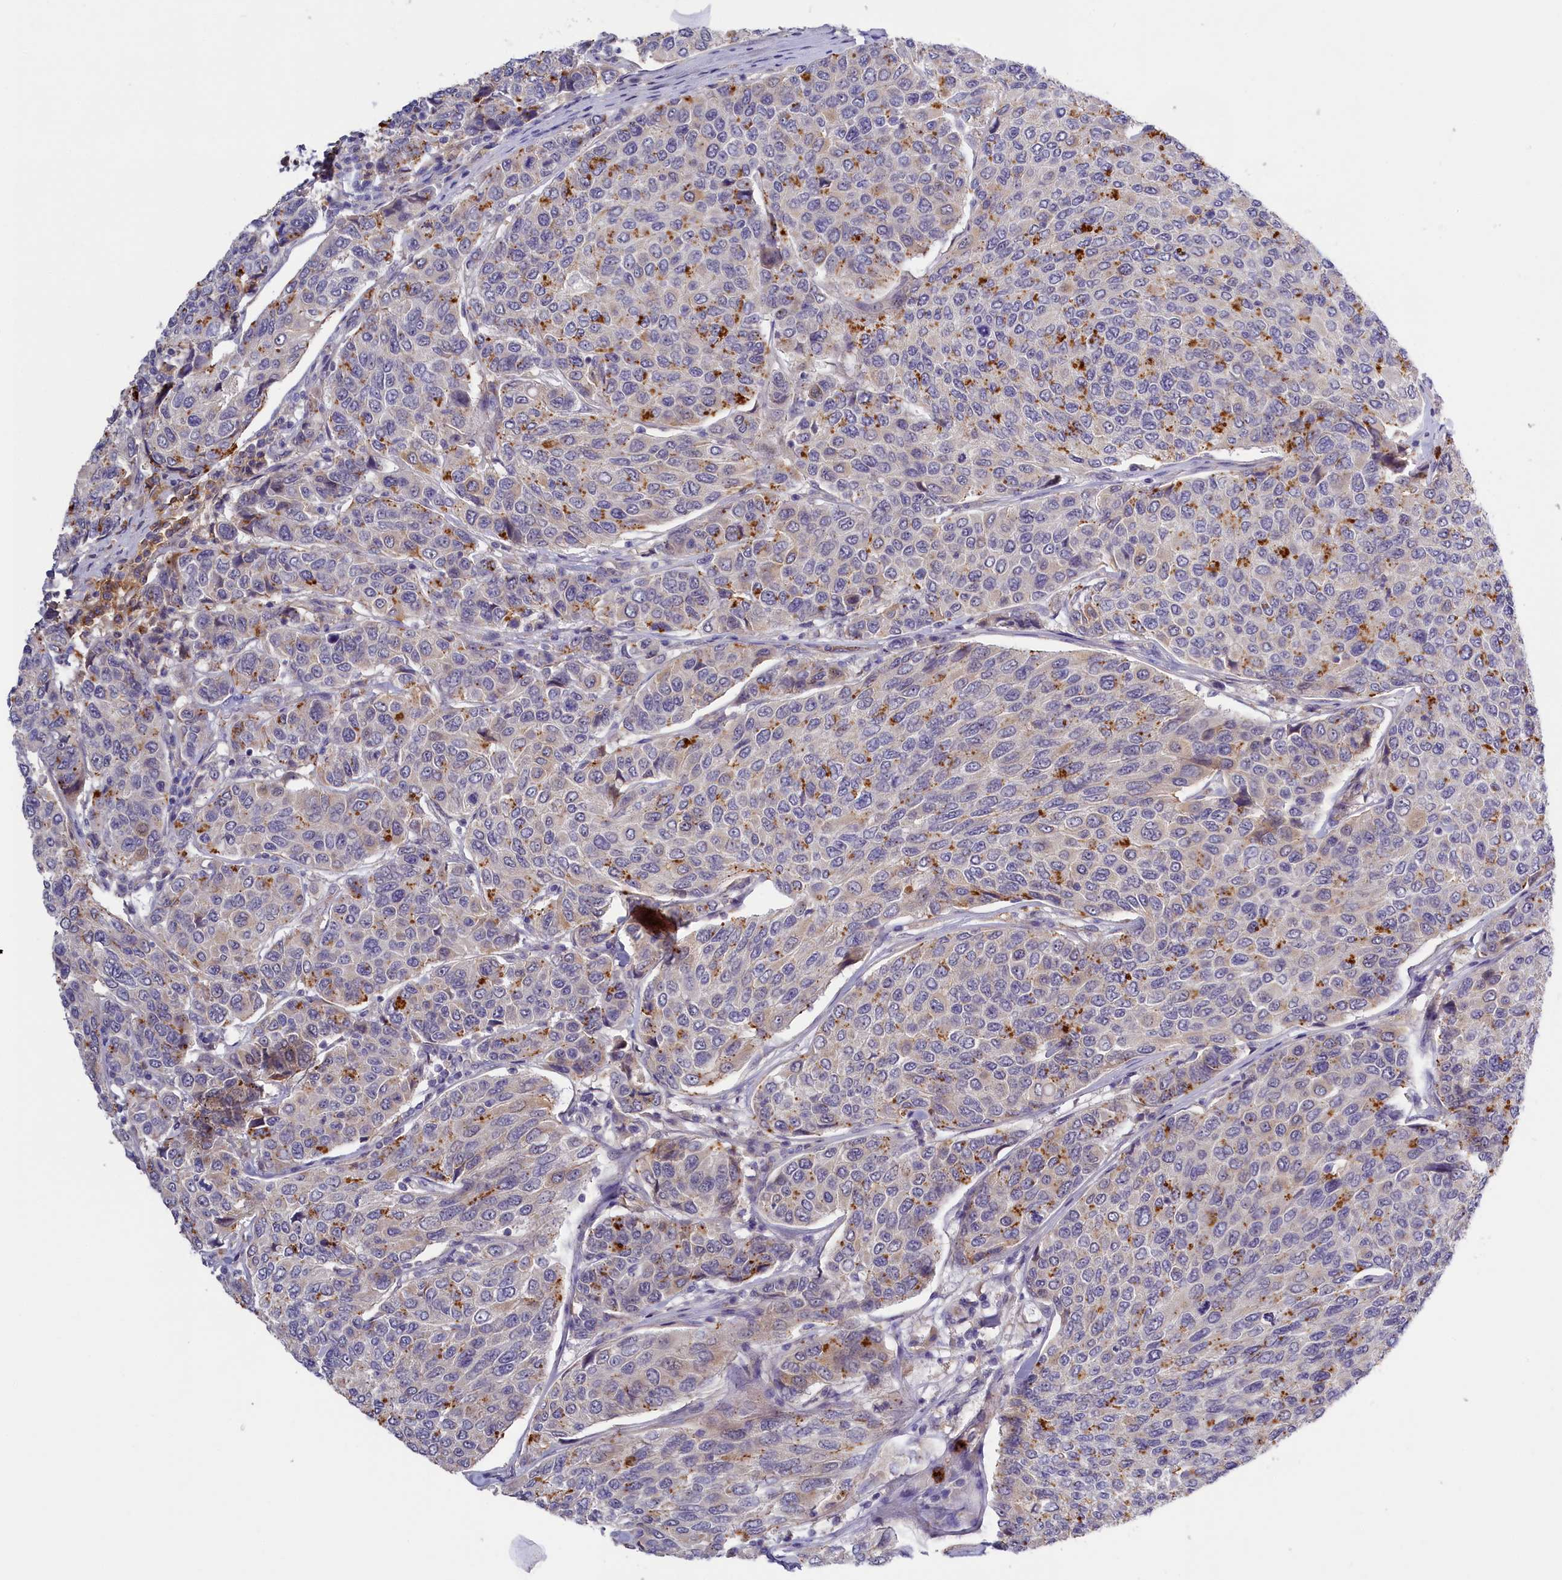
{"staining": {"intensity": "moderate", "quantity": "<25%", "location": "cytoplasmic/membranous"}, "tissue": "breast cancer", "cell_type": "Tumor cells", "image_type": "cancer", "snomed": [{"axis": "morphology", "description": "Duct carcinoma"}, {"axis": "topography", "description": "Breast"}], "caption": "The immunohistochemical stain highlights moderate cytoplasmic/membranous staining in tumor cells of invasive ductal carcinoma (breast) tissue. The staining is performed using DAB brown chromogen to label protein expression. The nuclei are counter-stained blue using hematoxylin.", "gene": "ADGRD1", "patient": {"sex": "female", "age": 55}}